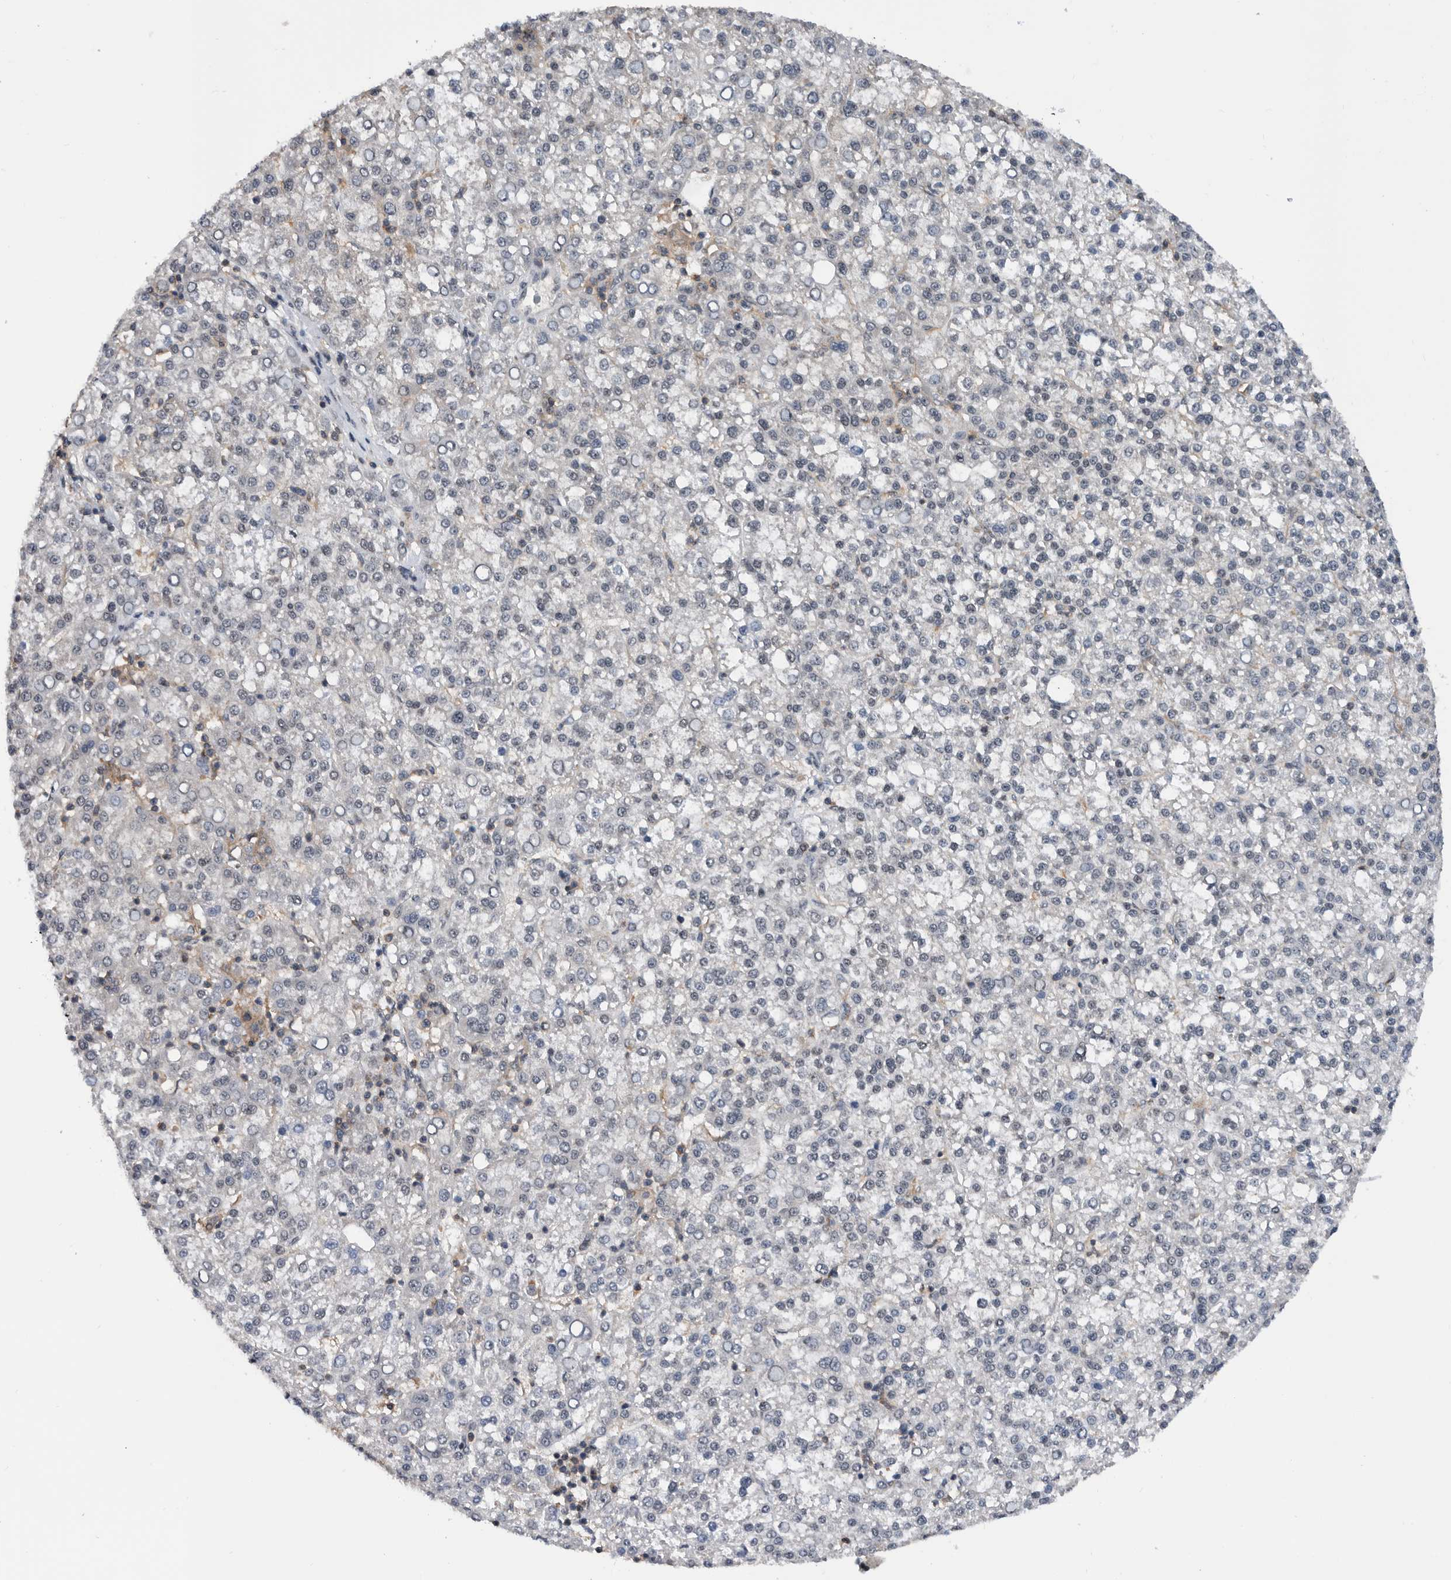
{"staining": {"intensity": "negative", "quantity": "none", "location": "none"}, "tissue": "liver cancer", "cell_type": "Tumor cells", "image_type": "cancer", "snomed": [{"axis": "morphology", "description": "Carcinoma, Hepatocellular, NOS"}, {"axis": "topography", "description": "Liver"}], "caption": "Immunohistochemical staining of liver cancer (hepatocellular carcinoma) exhibits no significant expression in tumor cells.", "gene": "ZNF260", "patient": {"sex": "female", "age": 58}}